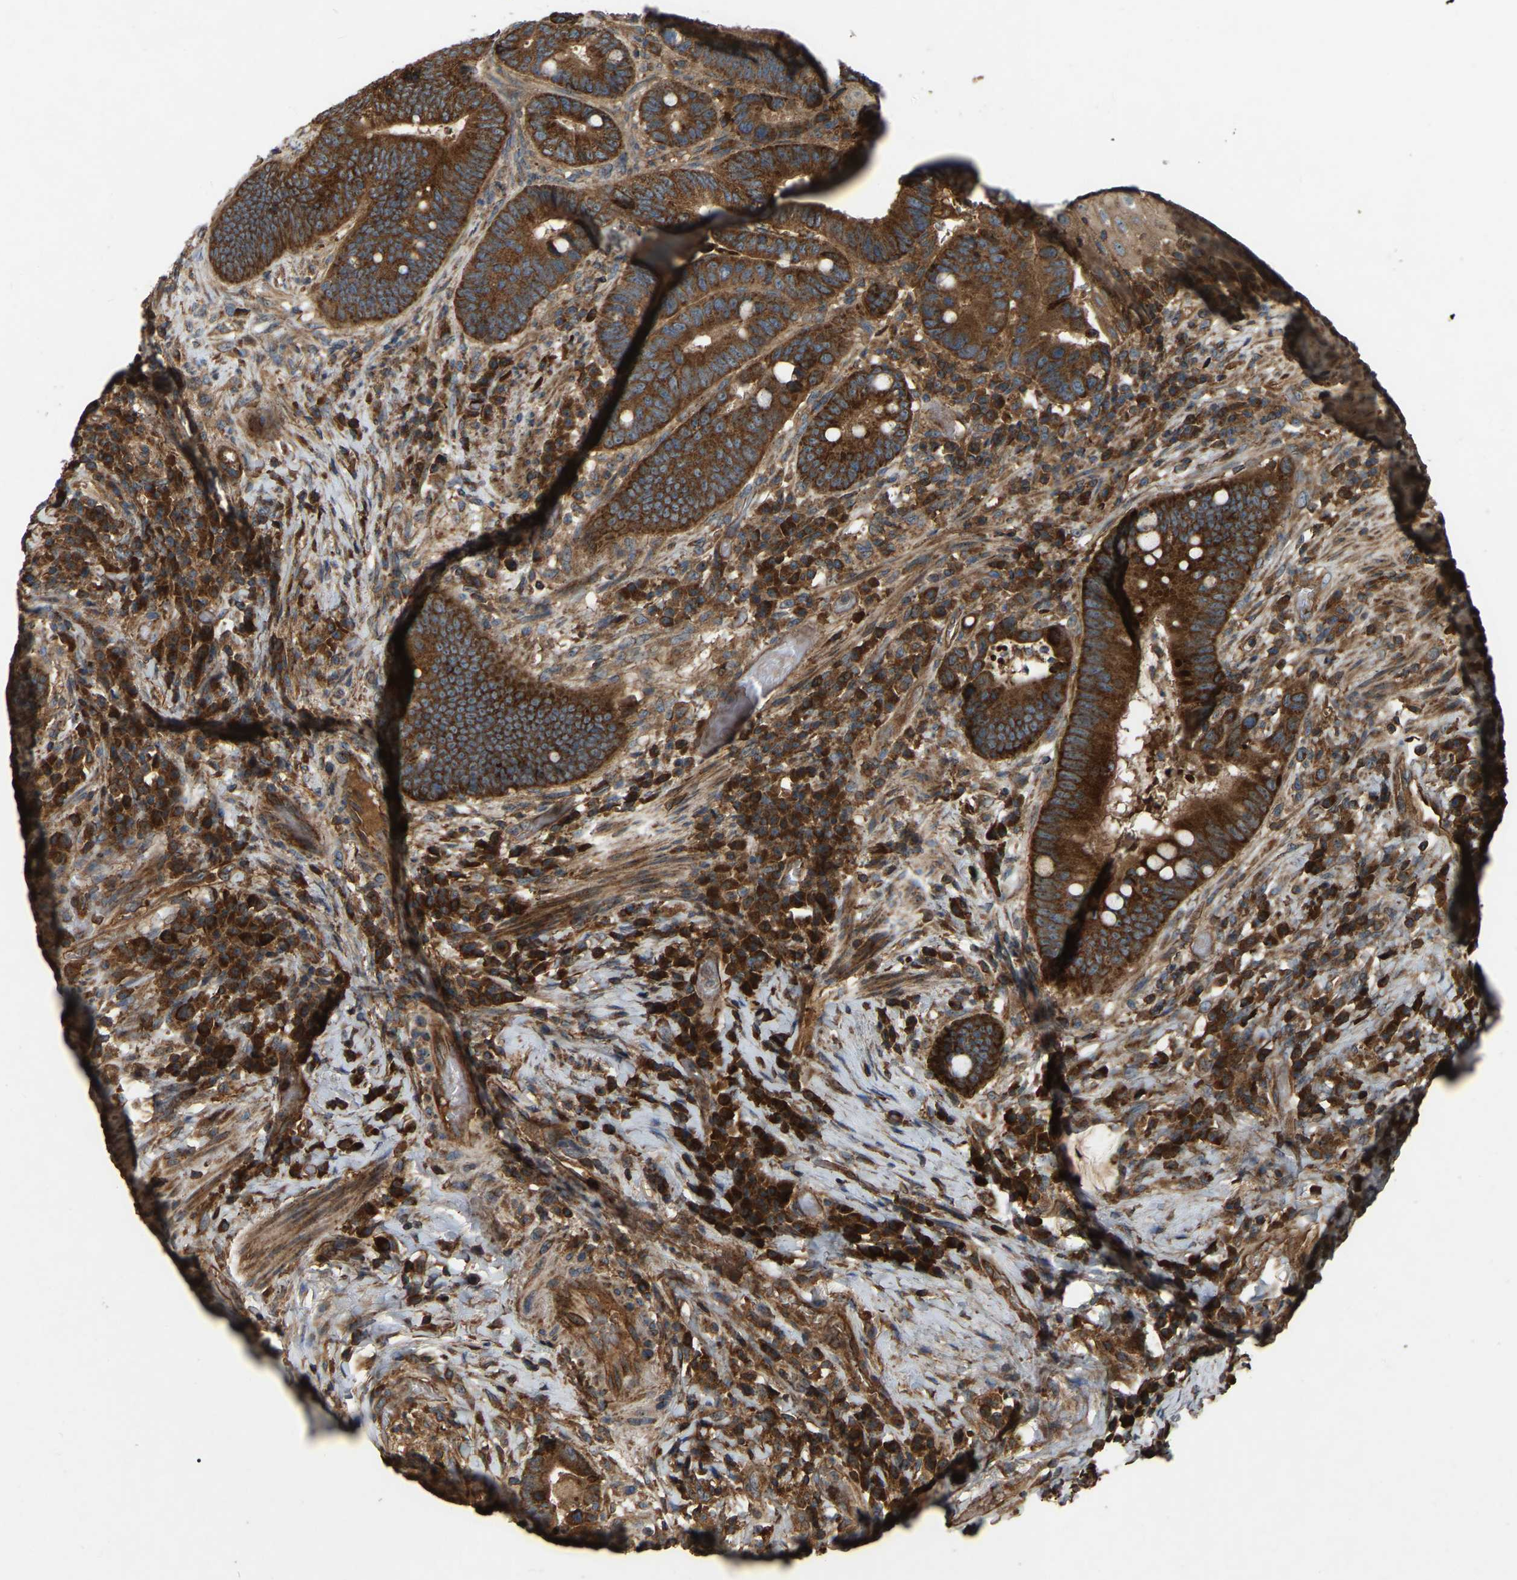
{"staining": {"intensity": "strong", "quantity": ">75%", "location": "cytoplasmic/membranous"}, "tissue": "colorectal cancer", "cell_type": "Tumor cells", "image_type": "cancer", "snomed": [{"axis": "morphology", "description": "Adenocarcinoma, NOS"}, {"axis": "topography", "description": "Rectum"}, {"axis": "topography", "description": "Anal"}], "caption": "Immunohistochemical staining of human colorectal adenocarcinoma reveals high levels of strong cytoplasmic/membranous staining in about >75% of tumor cells. (DAB IHC, brown staining for protein, blue staining for nuclei).", "gene": "SAMD9L", "patient": {"sex": "female", "age": 89}}